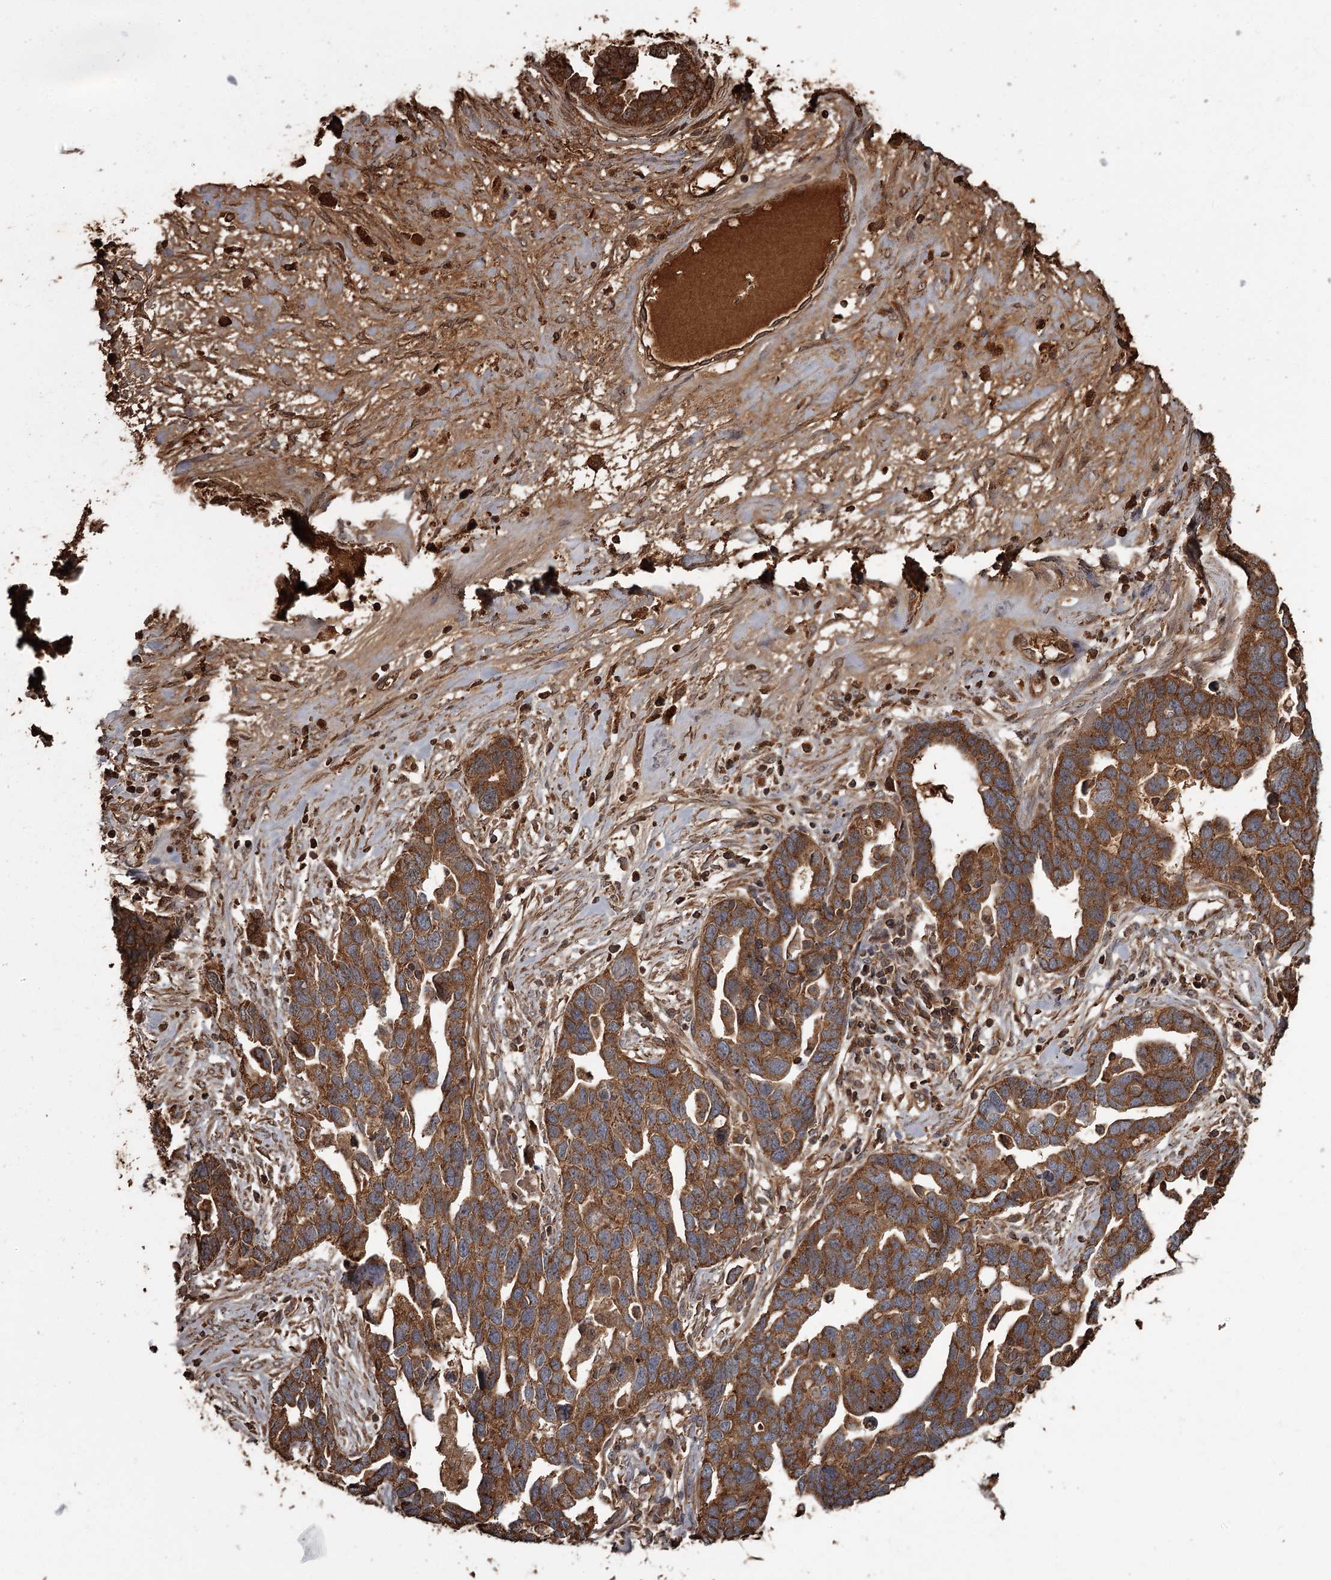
{"staining": {"intensity": "strong", "quantity": ">75%", "location": "cytoplasmic/membranous"}, "tissue": "ovarian cancer", "cell_type": "Tumor cells", "image_type": "cancer", "snomed": [{"axis": "morphology", "description": "Cystadenocarcinoma, serous, NOS"}, {"axis": "topography", "description": "Ovary"}], "caption": "Strong cytoplasmic/membranous protein expression is seen in about >75% of tumor cells in serous cystadenocarcinoma (ovarian).", "gene": "THAP9", "patient": {"sex": "female", "age": 54}}